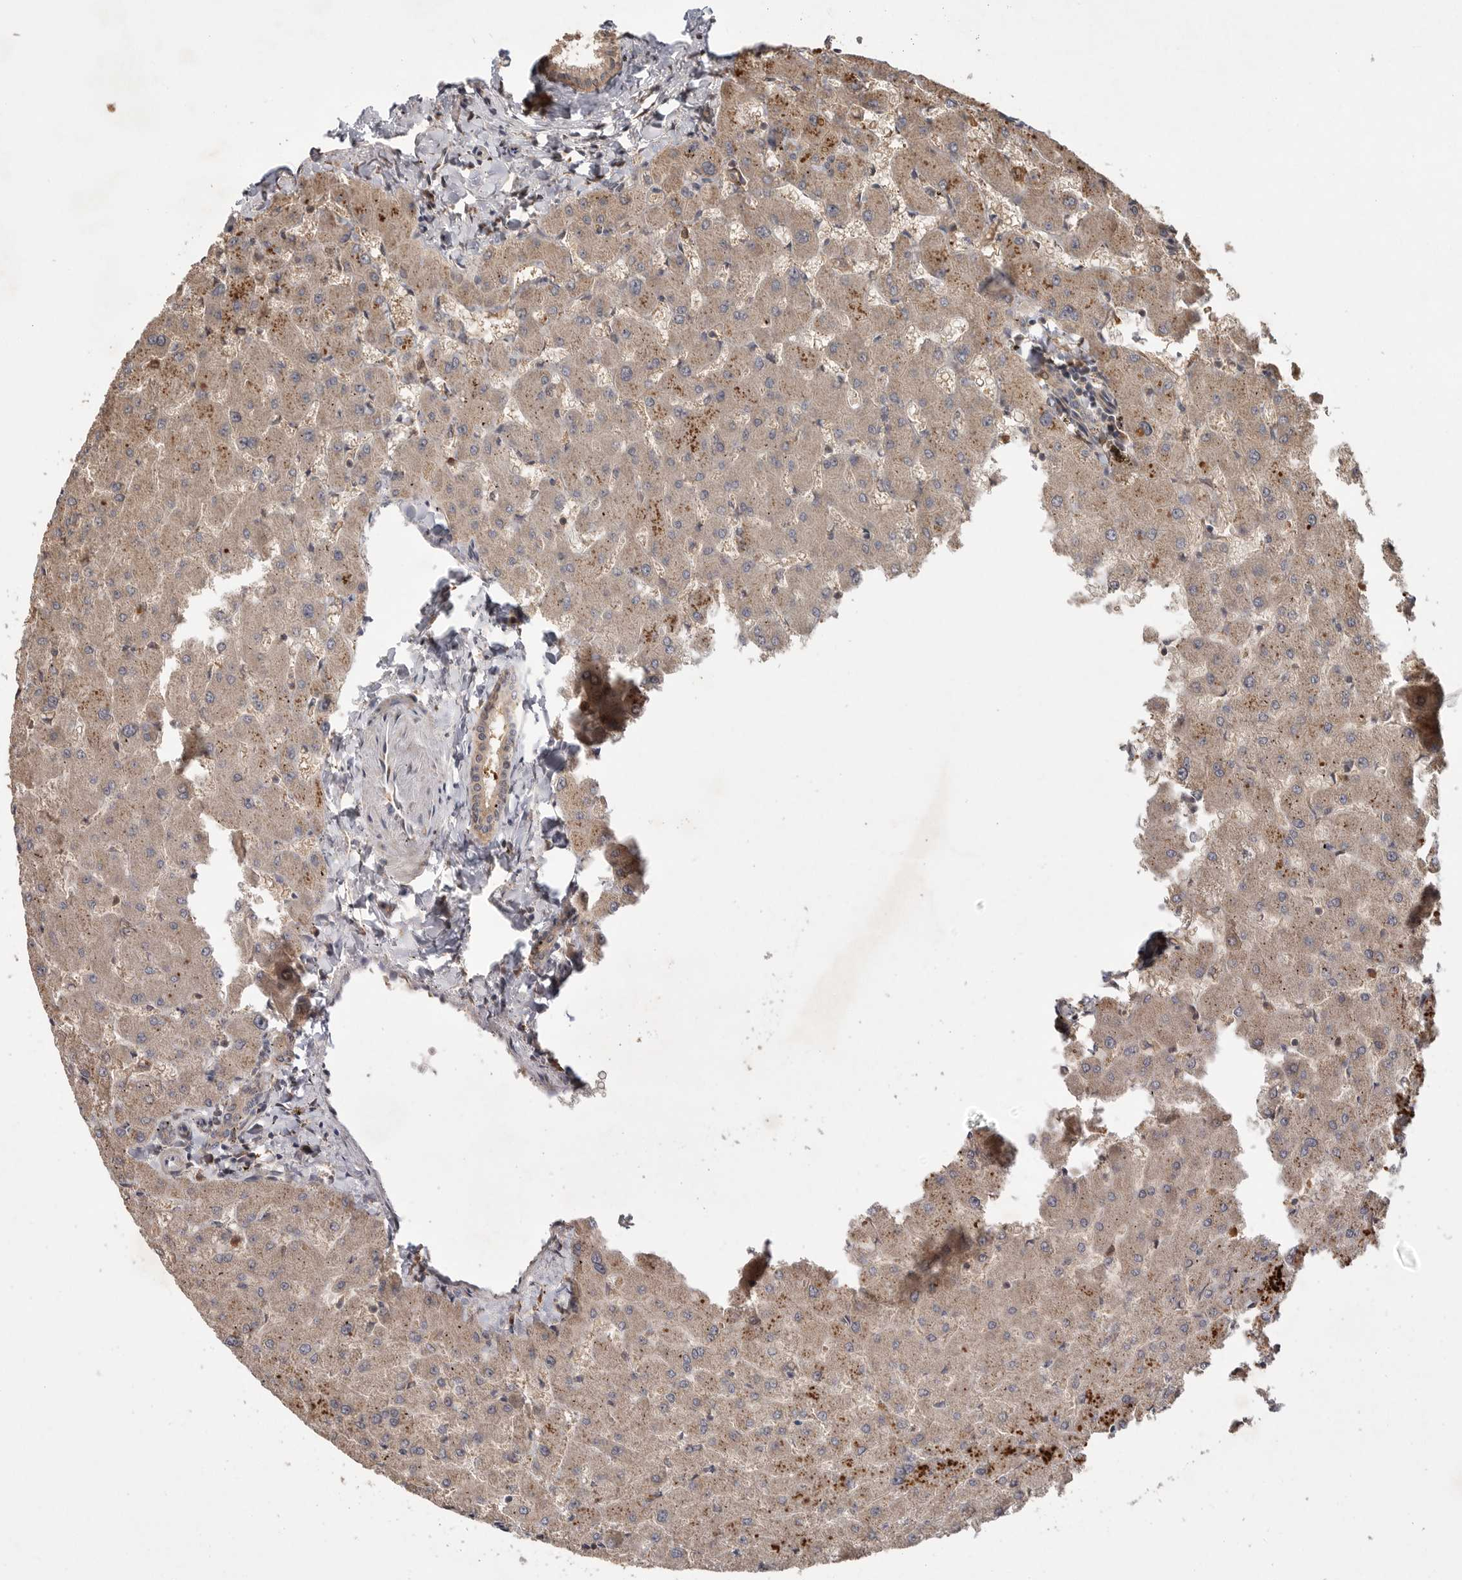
{"staining": {"intensity": "weak", "quantity": ">75%", "location": "cytoplasmic/membranous"}, "tissue": "liver", "cell_type": "Cholangiocytes", "image_type": "normal", "snomed": [{"axis": "morphology", "description": "Normal tissue, NOS"}, {"axis": "topography", "description": "Liver"}], "caption": "About >75% of cholangiocytes in benign liver show weak cytoplasmic/membranous protein positivity as visualized by brown immunohistochemical staining.", "gene": "VN1R4", "patient": {"sex": "female", "age": 63}}